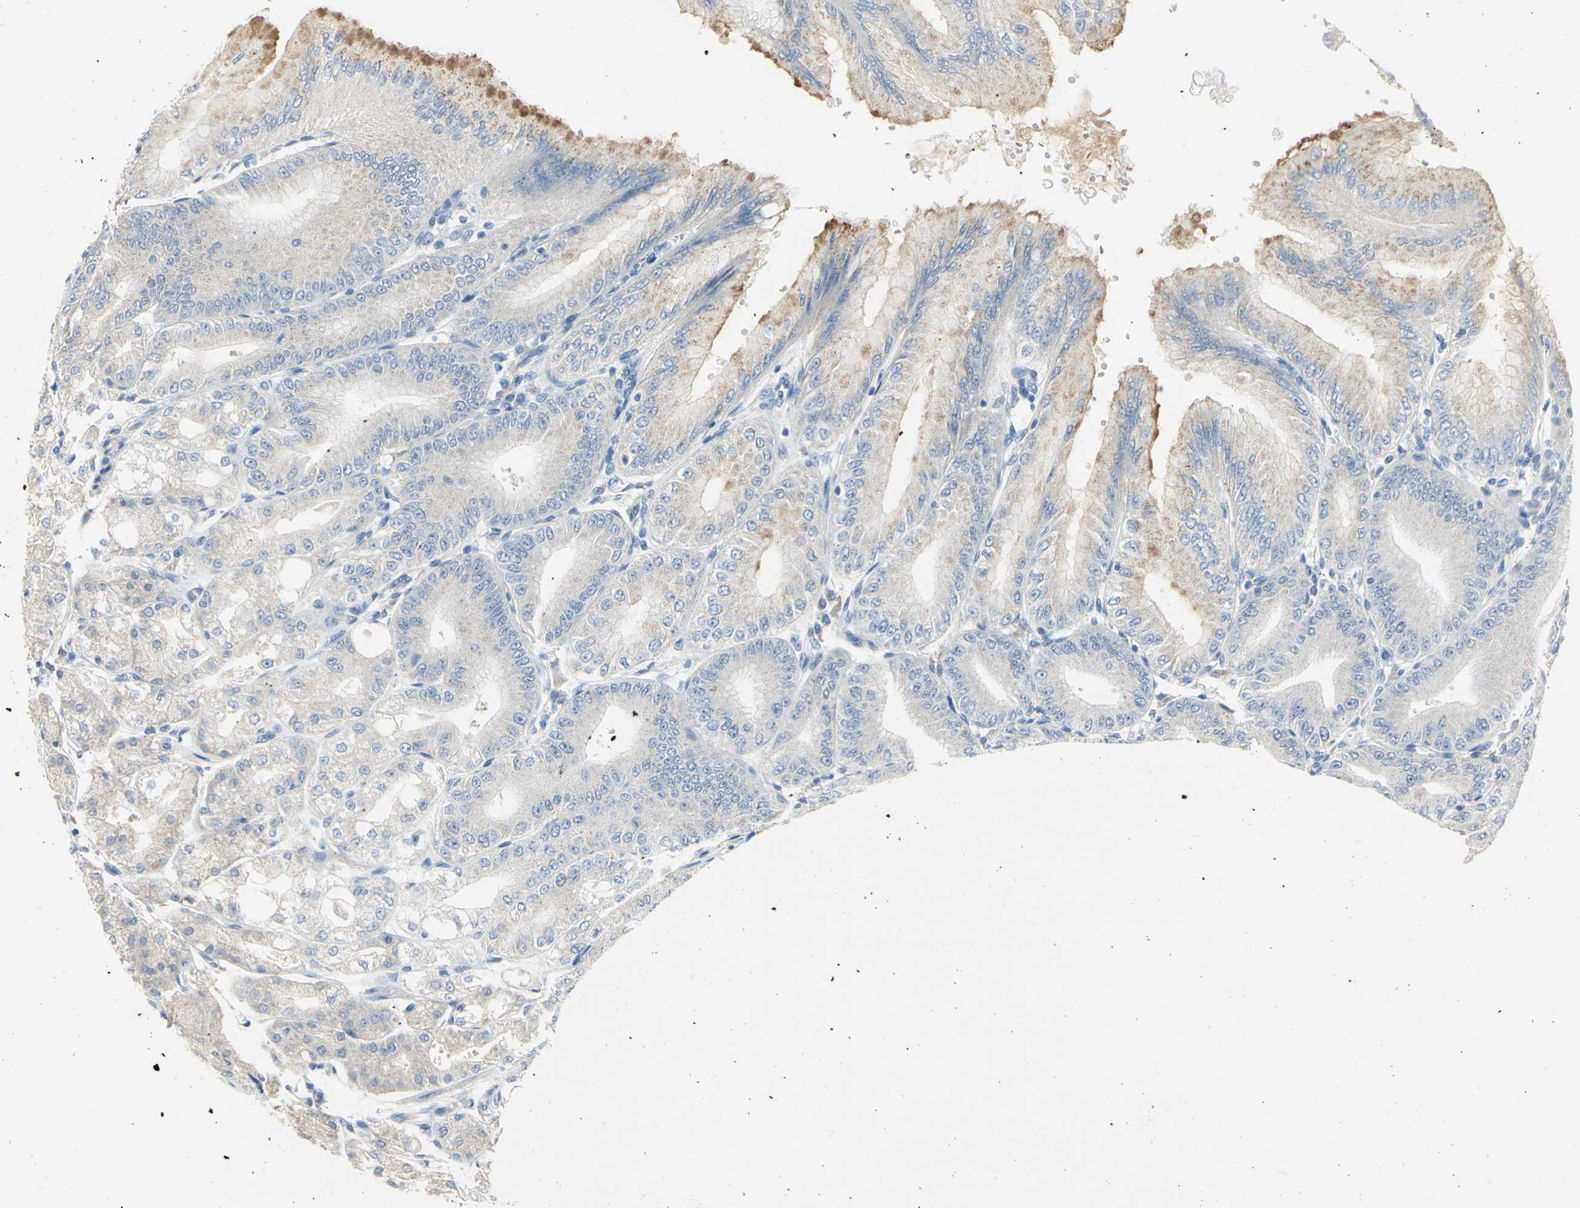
{"staining": {"intensity": "strong", "quantity": "<25%", "location": "cytoplasmic/membranous"}, "tissue": "stomach", "cell_type": "Glandular cells", "image_type": "normal", "snomed": [{"axis": "morphology", "description": "Normal tissue, NOS"}, {"axis": "topography", "description": "Stomach, lower"}], "caption": "Stomach stained with DAB immunohistochemistry displays medium levels of strong cytoplasmic/membranous expression in about <25% of glandular cells. (Stains: DAB (3,3'-diaminobenzidine) in brown, nuclei in blue, Microscopy: brightfield microscopy at high magnification).", "gene": "GPR3", "patient": {"sex": "male", "age": 71}}